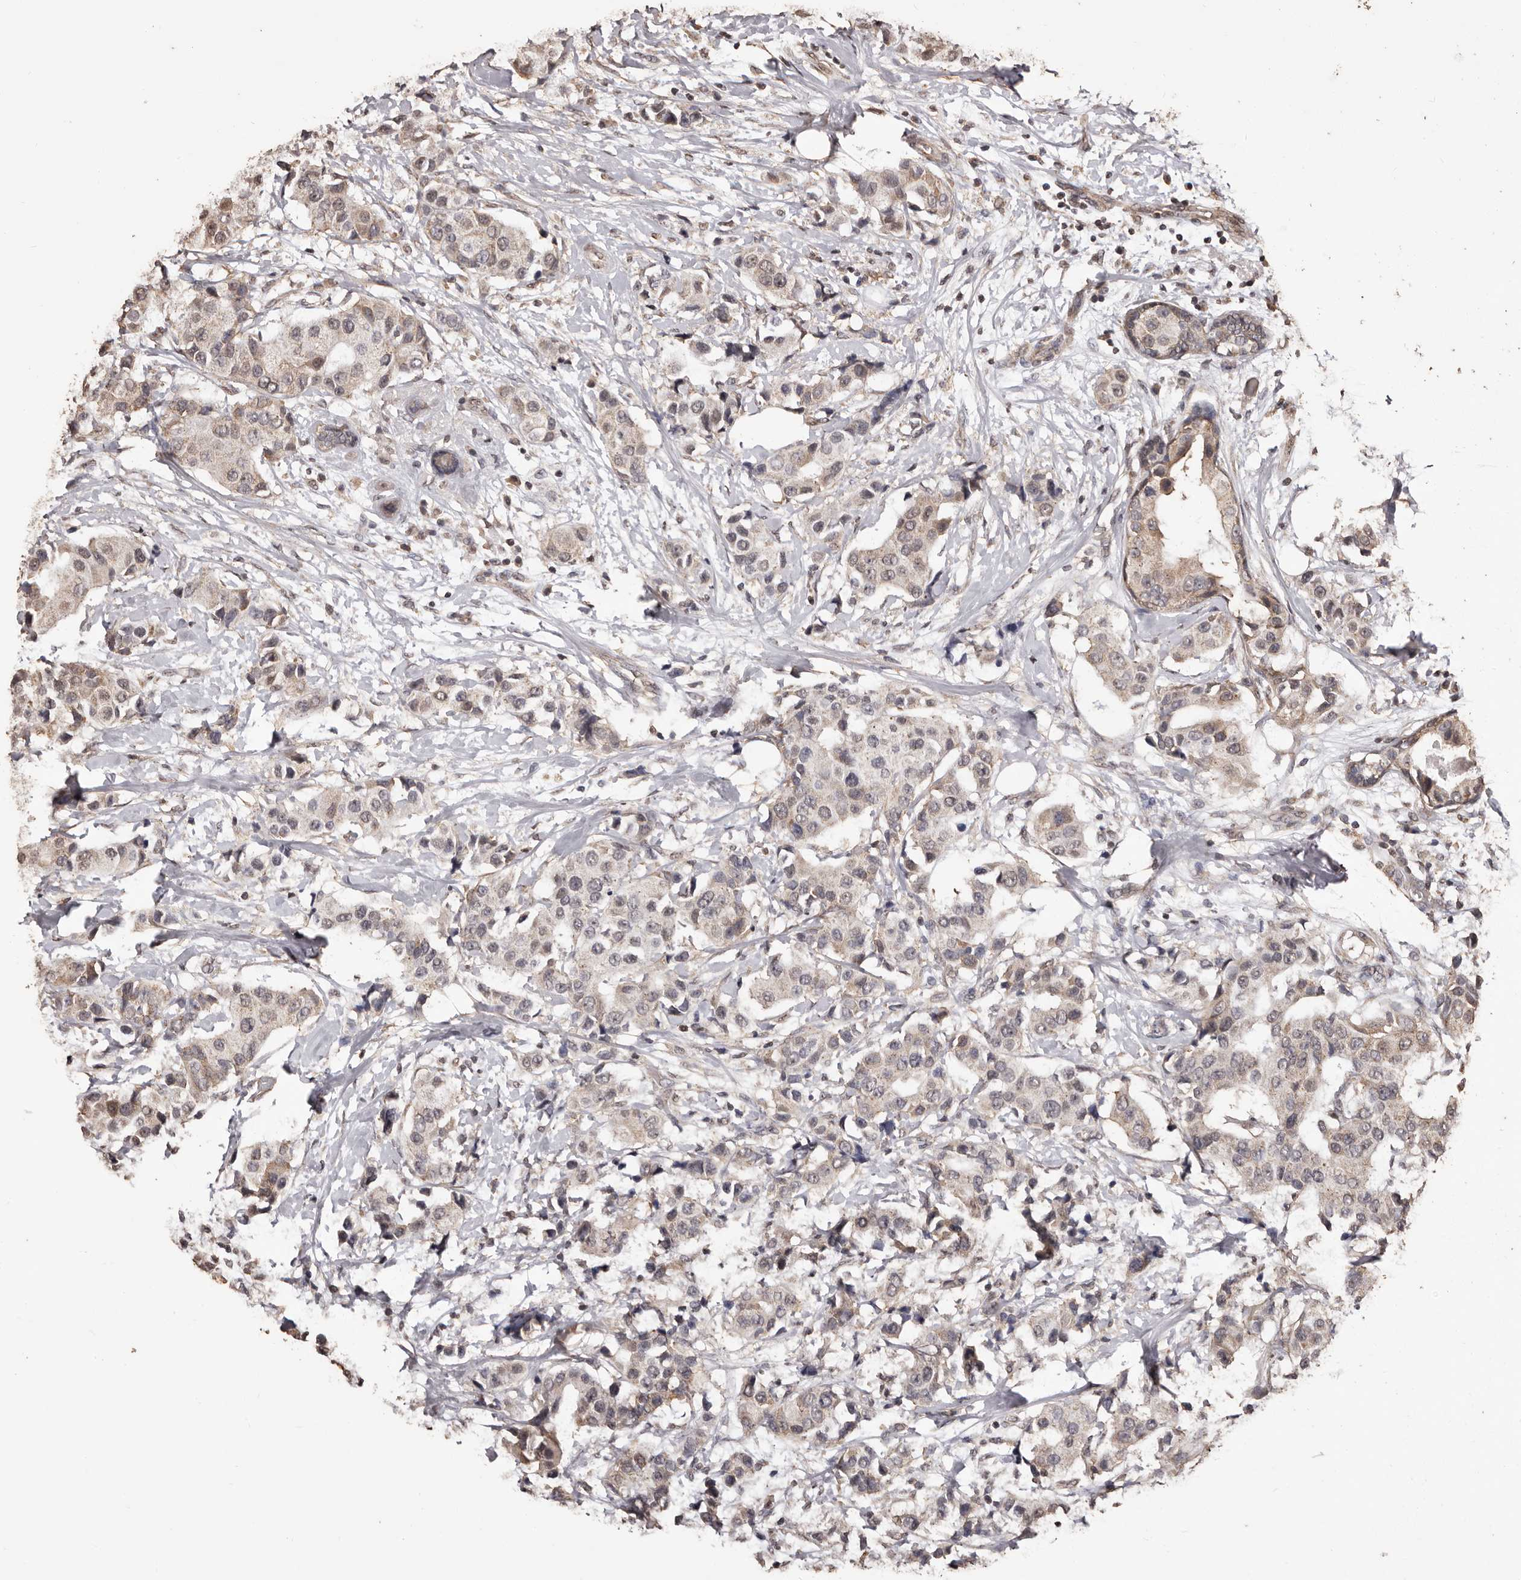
{"staining": {"intensity": "weak", "quantity": "25%-75%", "location": "cytoplasmic/membranous"}, "tissue": "breast cancer", "cell_type": "Tumor cells", "image_type": "cancer", "snomed": [{"axis": "morphology", "description": "Normal tissue, NOS"}, {"axis": "morphology", "description": "Duct carcinoma"}, {"axis": "topography", "description": "Breast"}], "caption": "This is an image of immunohistochemistry (IHC) staining of breast cancer (intraductal carcinoma), which shows weak expression in the cytoplasmic/membranous of tumor cells.", "gene": "NAV1", "patient": {"sex": "female", "age": 39}}